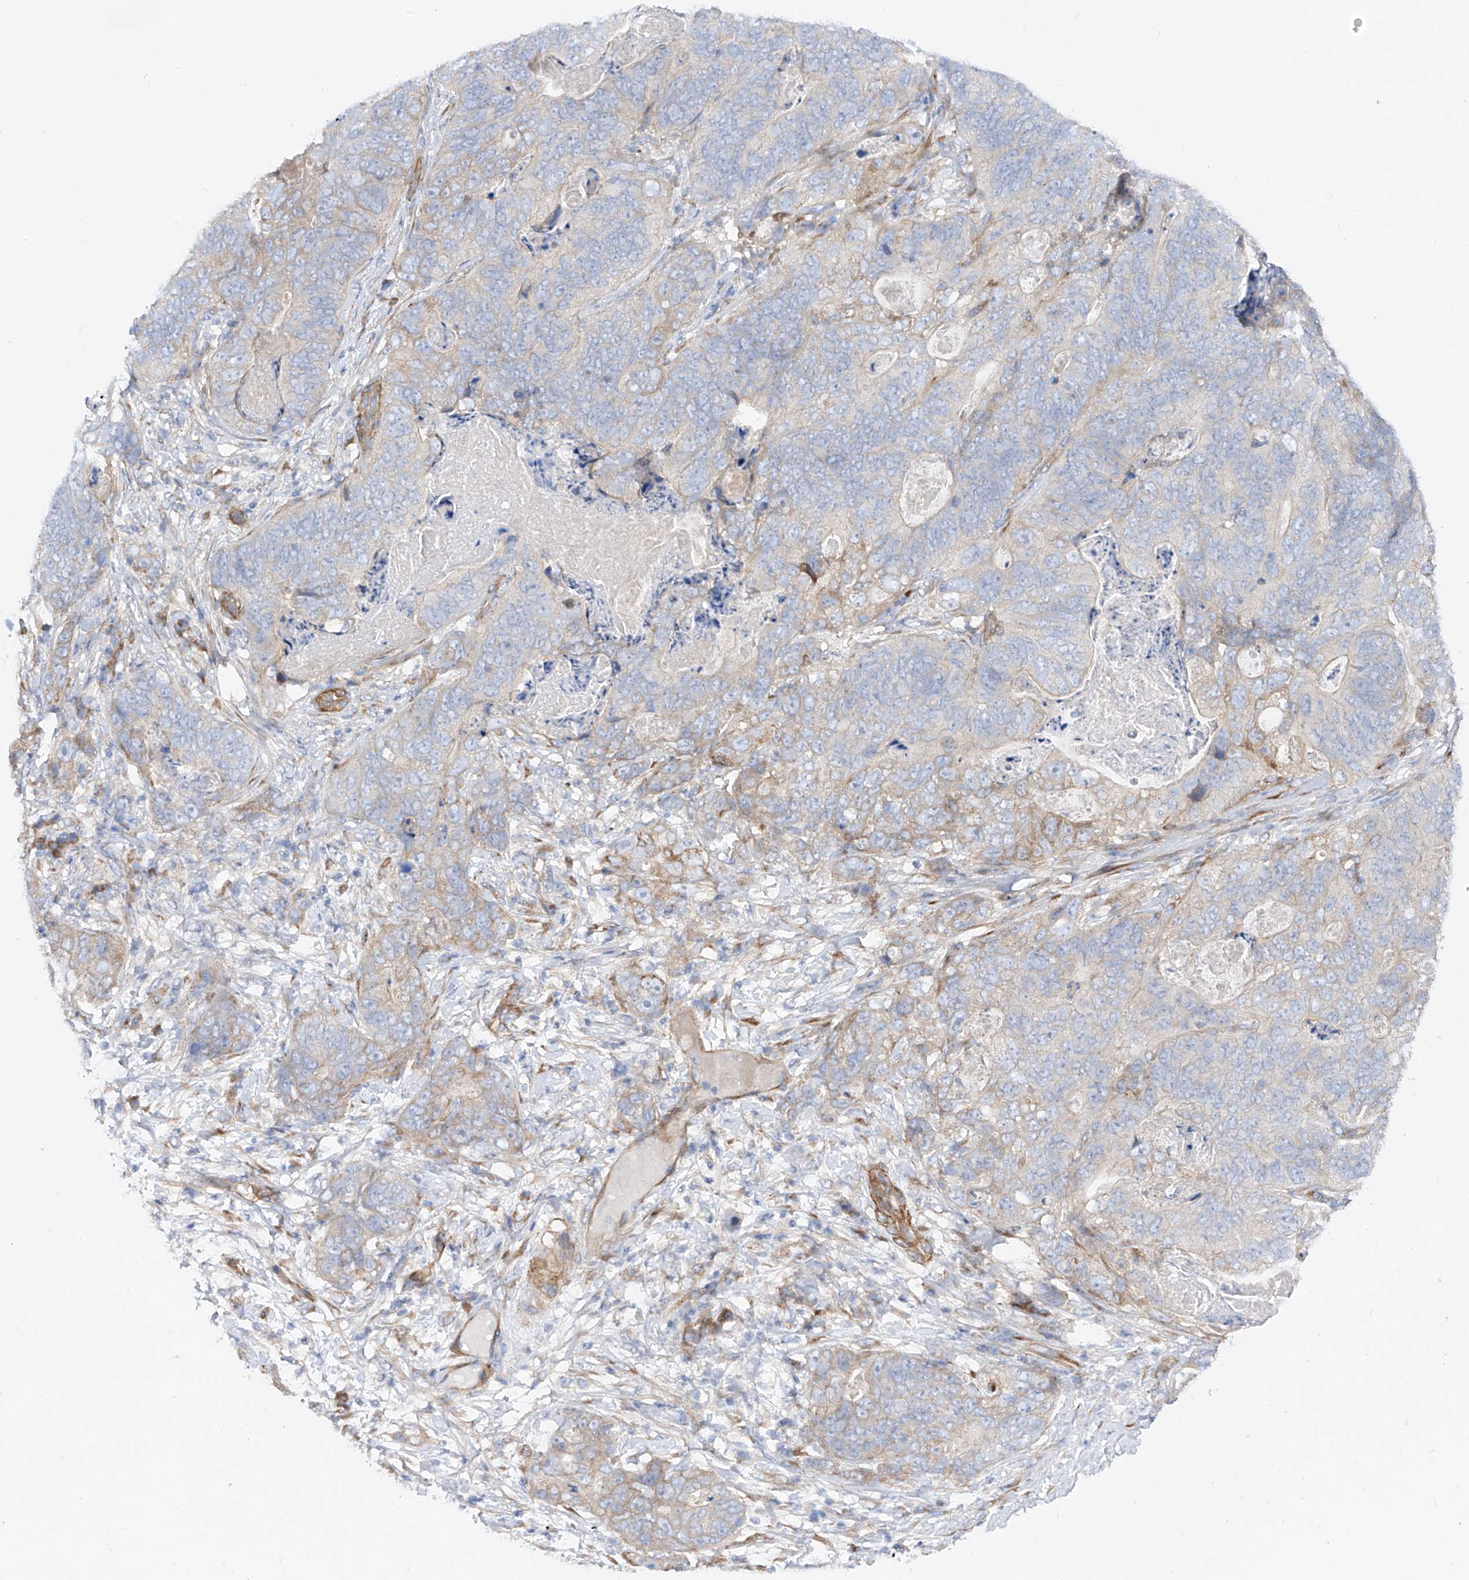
{"staining": {"intensity": "negative", "quantity": "none", "location": "none"}, "tissue": "stomach cancer", "cell_type": "Tumor cells", "image_type": "cancer", "snomed": [{"axis": "morphology", "description": "Normal tissue, NOS"}, {"axis": "morphology", "description": "Adenocarcinoma, NOS"}, {"axis": "topography", "description": "Stomach"}], "caption": "Image shows no significant protein positivity in tumor cells of adenocarcinoma (stomach).", "gene": "LCA5", "patient": {"sex": "female", "age": 89}}